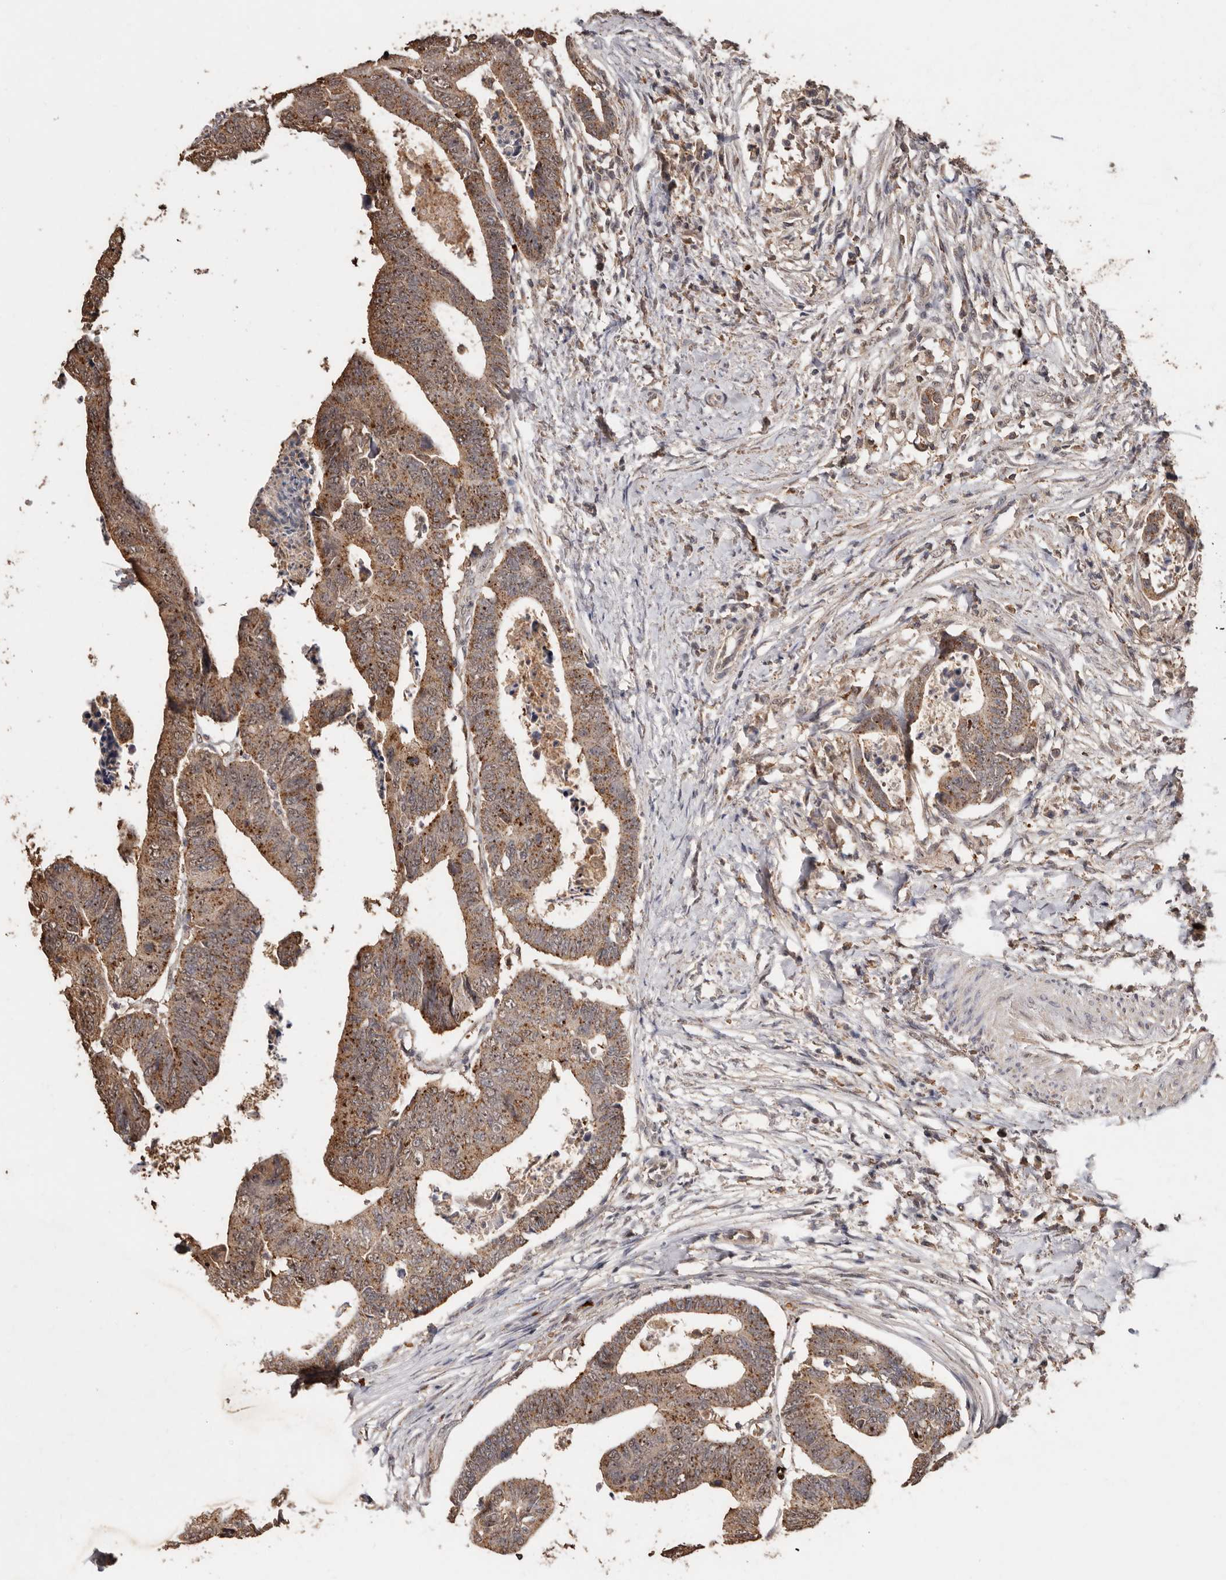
{"staining": {"intensity": "moderate", "quantity": ">75%", "location": "cytoplasmic/membranous"}, "tissue": "colorectal cancer", "cell_type": "Tumor cells", "image_type": "cancer", "snomed": [{"axis": "morphology", "description": "Adenocarcinoma, NOS"}, {"axis": "topography", "description": "Rectum"}], "caption": "About >75% of tumor cells in human colorectal cancer display moderate cytoplasmic/membranous protein expression as visualized by brown immunohistochemical staining.", "gene": "GRAMD2A", "patient": {"sex": "female", "age": 65}}